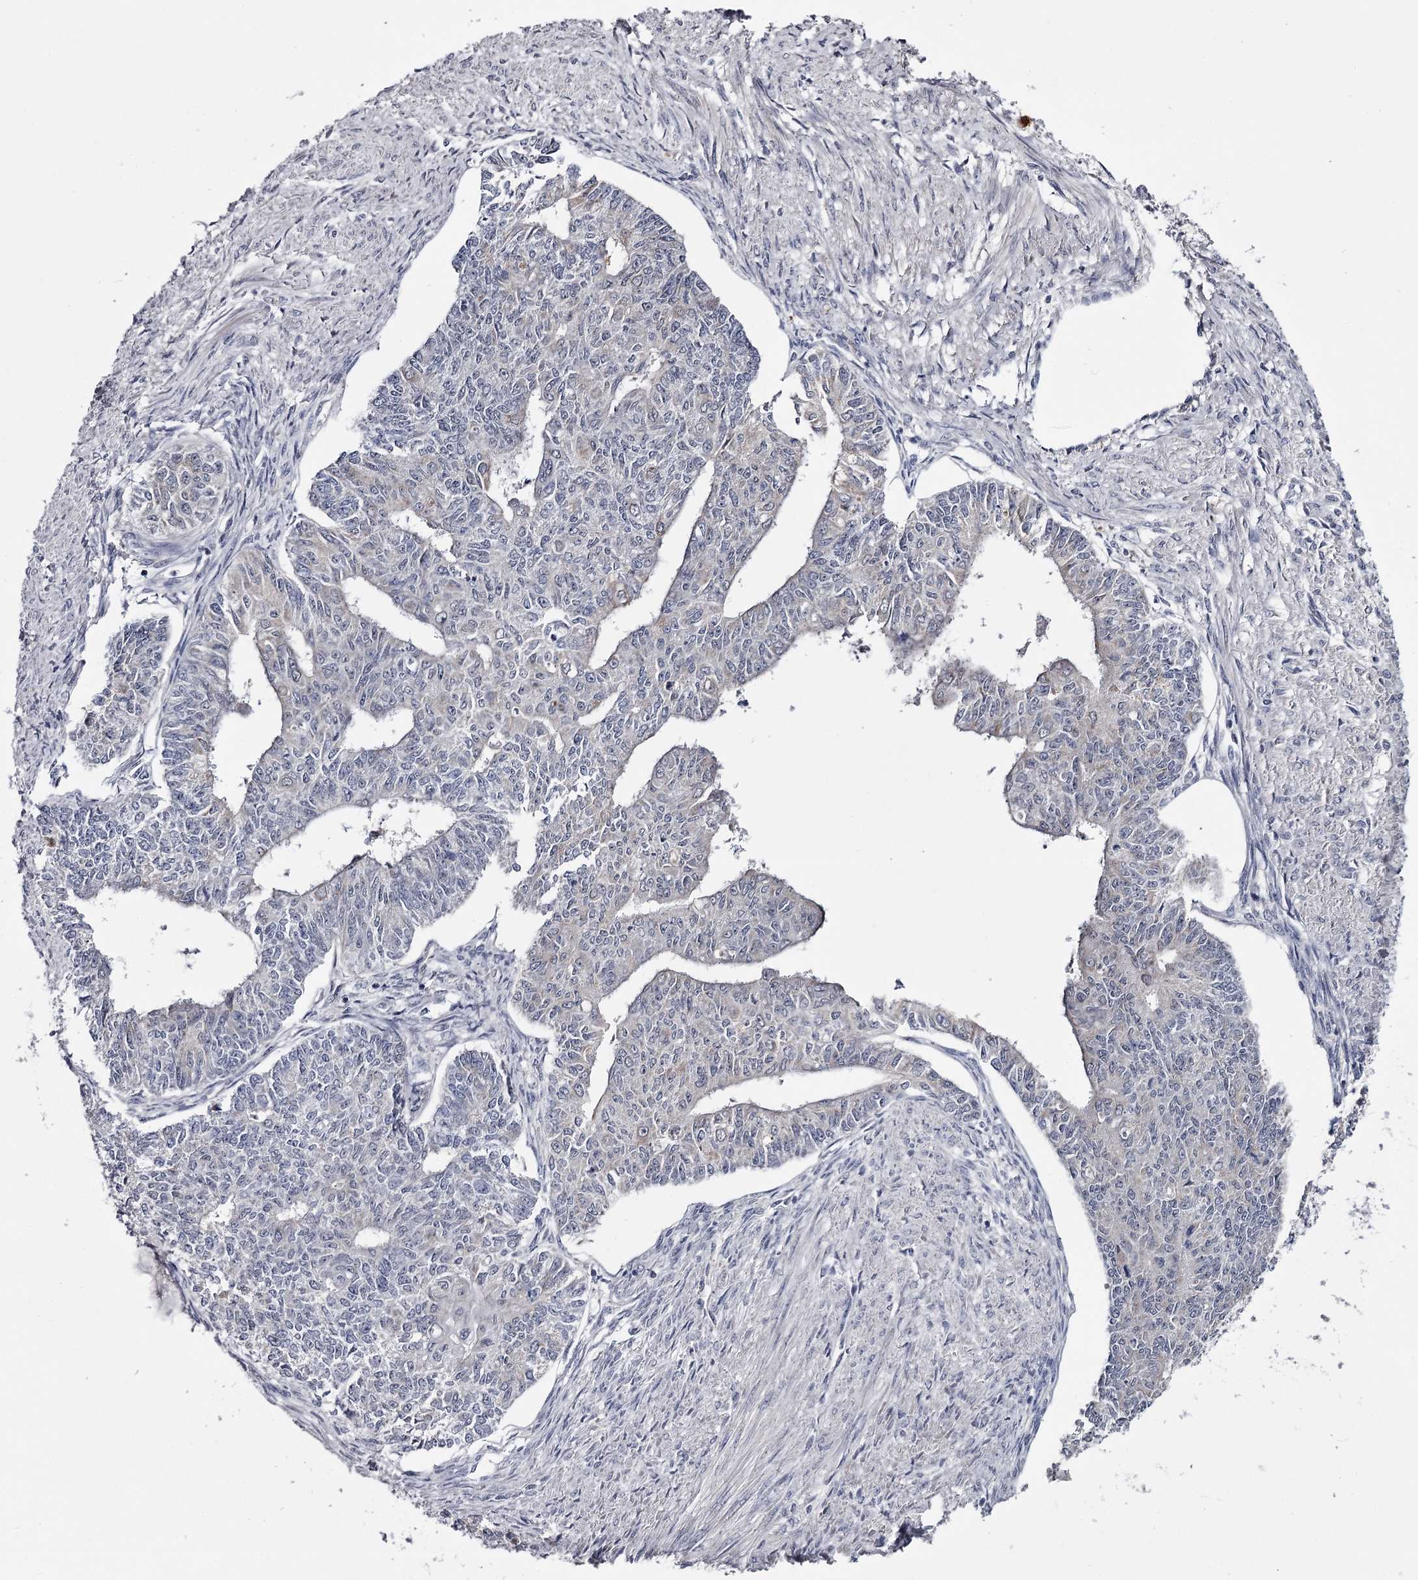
{"staining": {"intensity": "negative", "quantity": "none", "location": "none"}, "tissue": "endometrial cancer", "cell_type": "Tumor cells", "image_type": "cancer", "snomed": [{"axis": "morphology", "description": "Adenocarcinoma, NOS"}, {"axis": "topography", "description": "Endometrium"}], "caption": "This is an IHC micrograph of endometrial cancer (adenocarcinoma). There is no staining in tumor cells.", "gene": "GTSF1", "patient": {"sex": "female", "age": 32}}